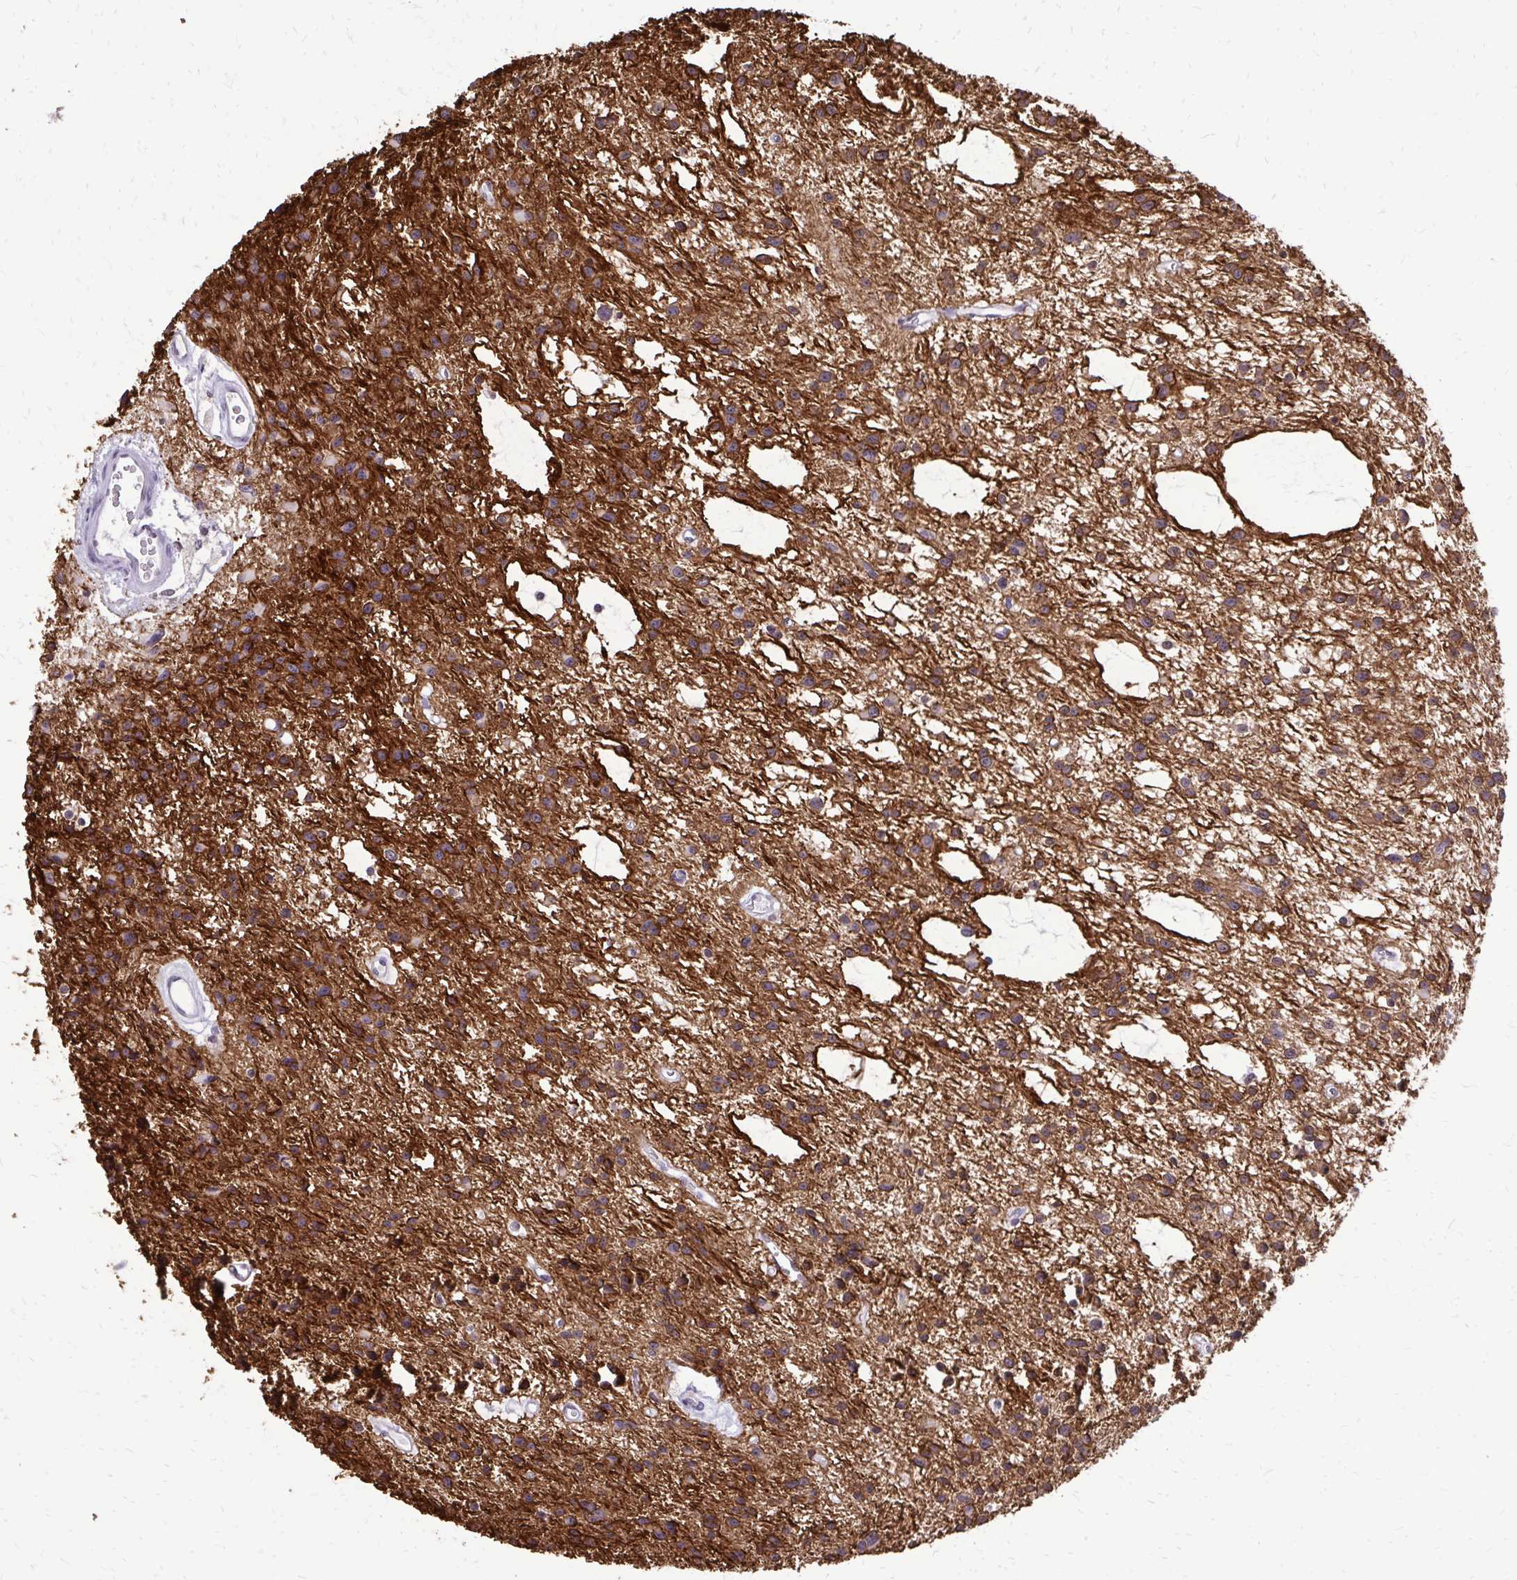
{"staining": {"intensity": "moderate", "quantity": "25%-75%", "location": "cytoplasmic/membranous"}, "tissue": "glioma", "cell_type": "Tumor cells", "image_type": "cancer", "snomed": [{"axis": "morphology", "description": "Glioma, malignant, Low grade"}, {"axis": "topography", "description": "Brain"}], "caption": "Moderate cytoplasmic/membranous positivity is appreciated in about 25%-75% of tumor cells in malignant glioma (low-grade).", "gene": "AKAP5", "patient": {"sex": "male", "age": 43}}